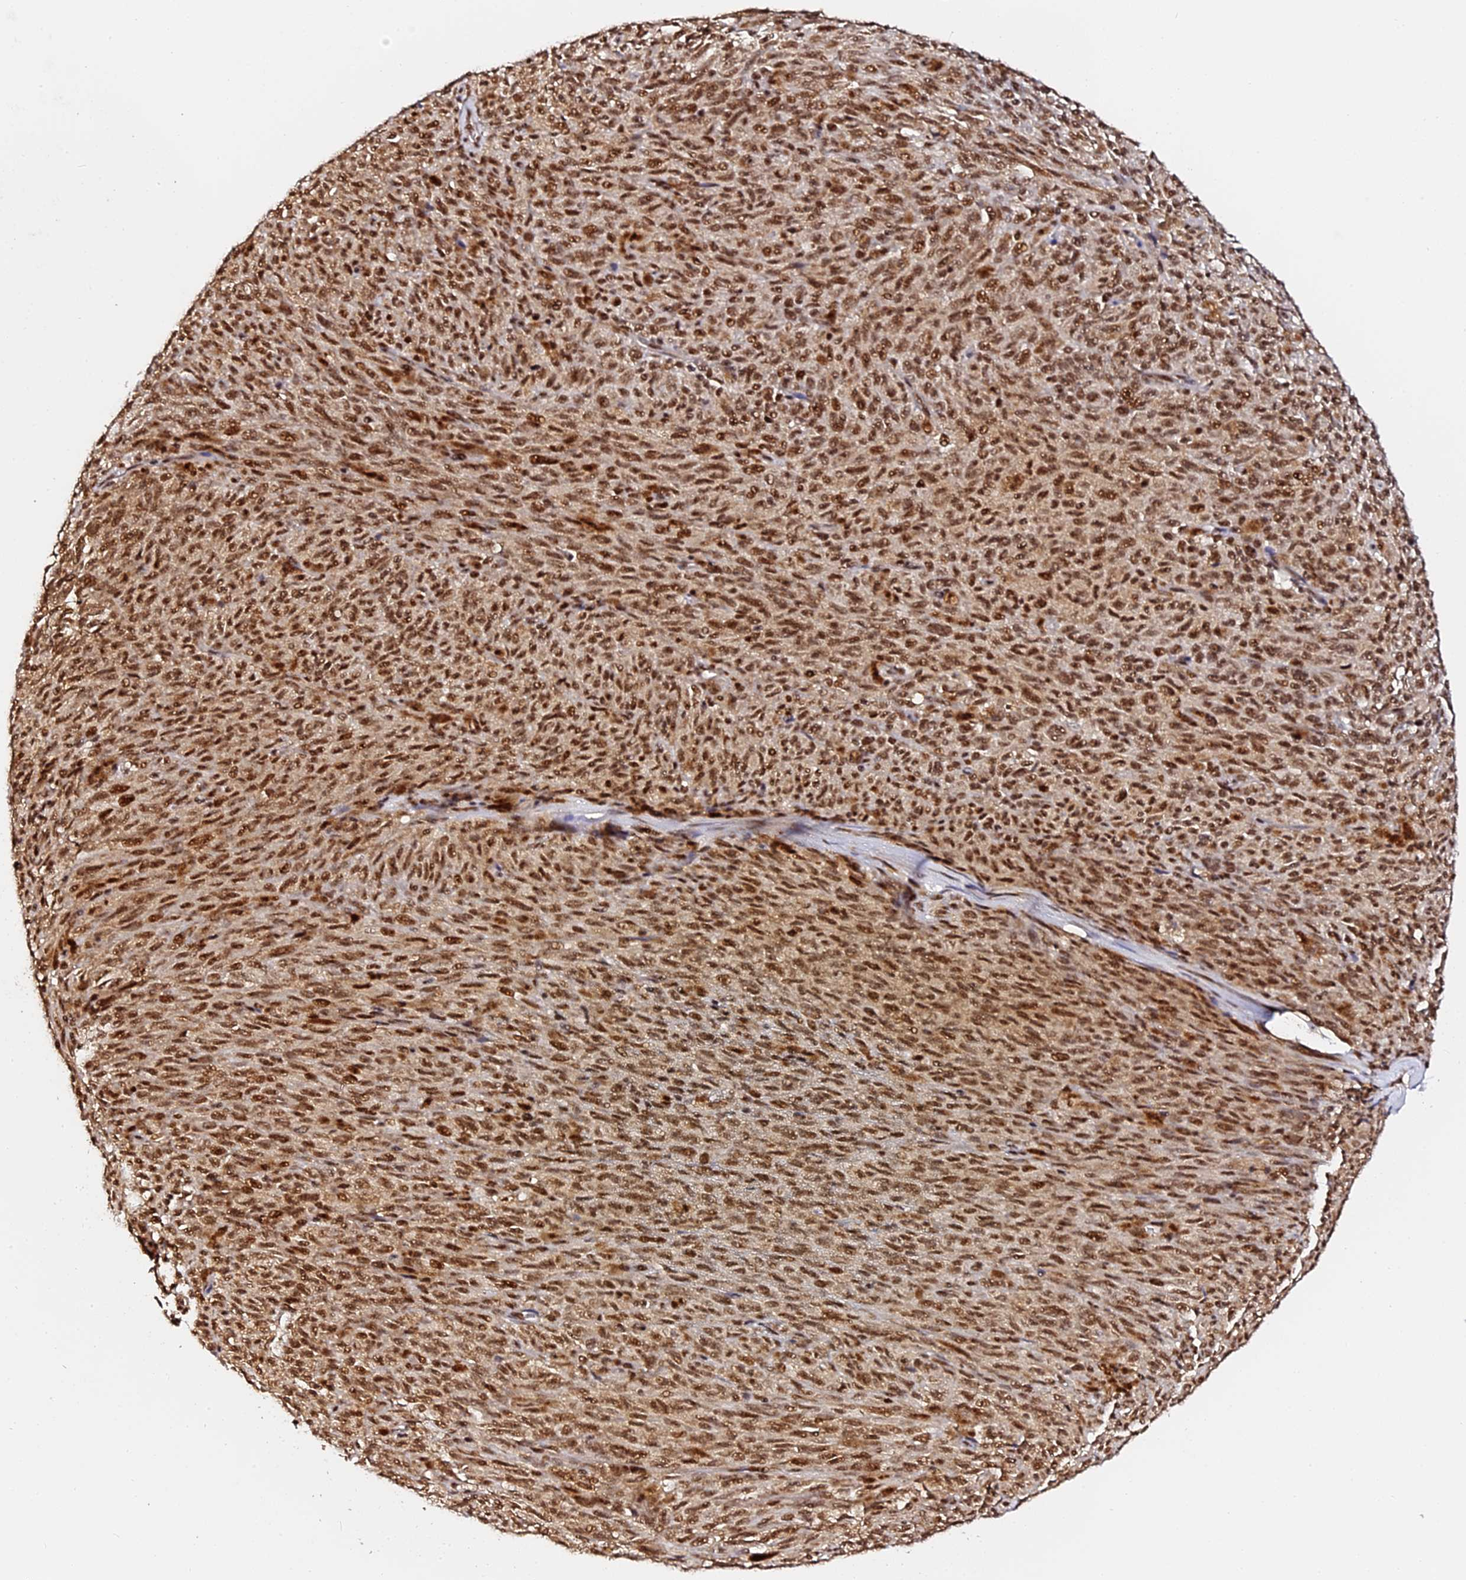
{"staining": {"intensity": "strong", "quantity": ">75%", "location": "nuclear"}, "tissue": "melanoma", "cell_type": "Tumor cells", "image_type": "cancer", "snomed": [{"axis": "morphology", "description": "Malignant melanoma, NOS"}, {"axis": "topography", "description": "Skin"}], "caption": "Human melanoma stained for a protein (brown) exhibits strong nuclear positive expression in approximately >75% of tumor cells.", "gene": "MCRS1", "patient": {"sex": "female", "age": 82}}